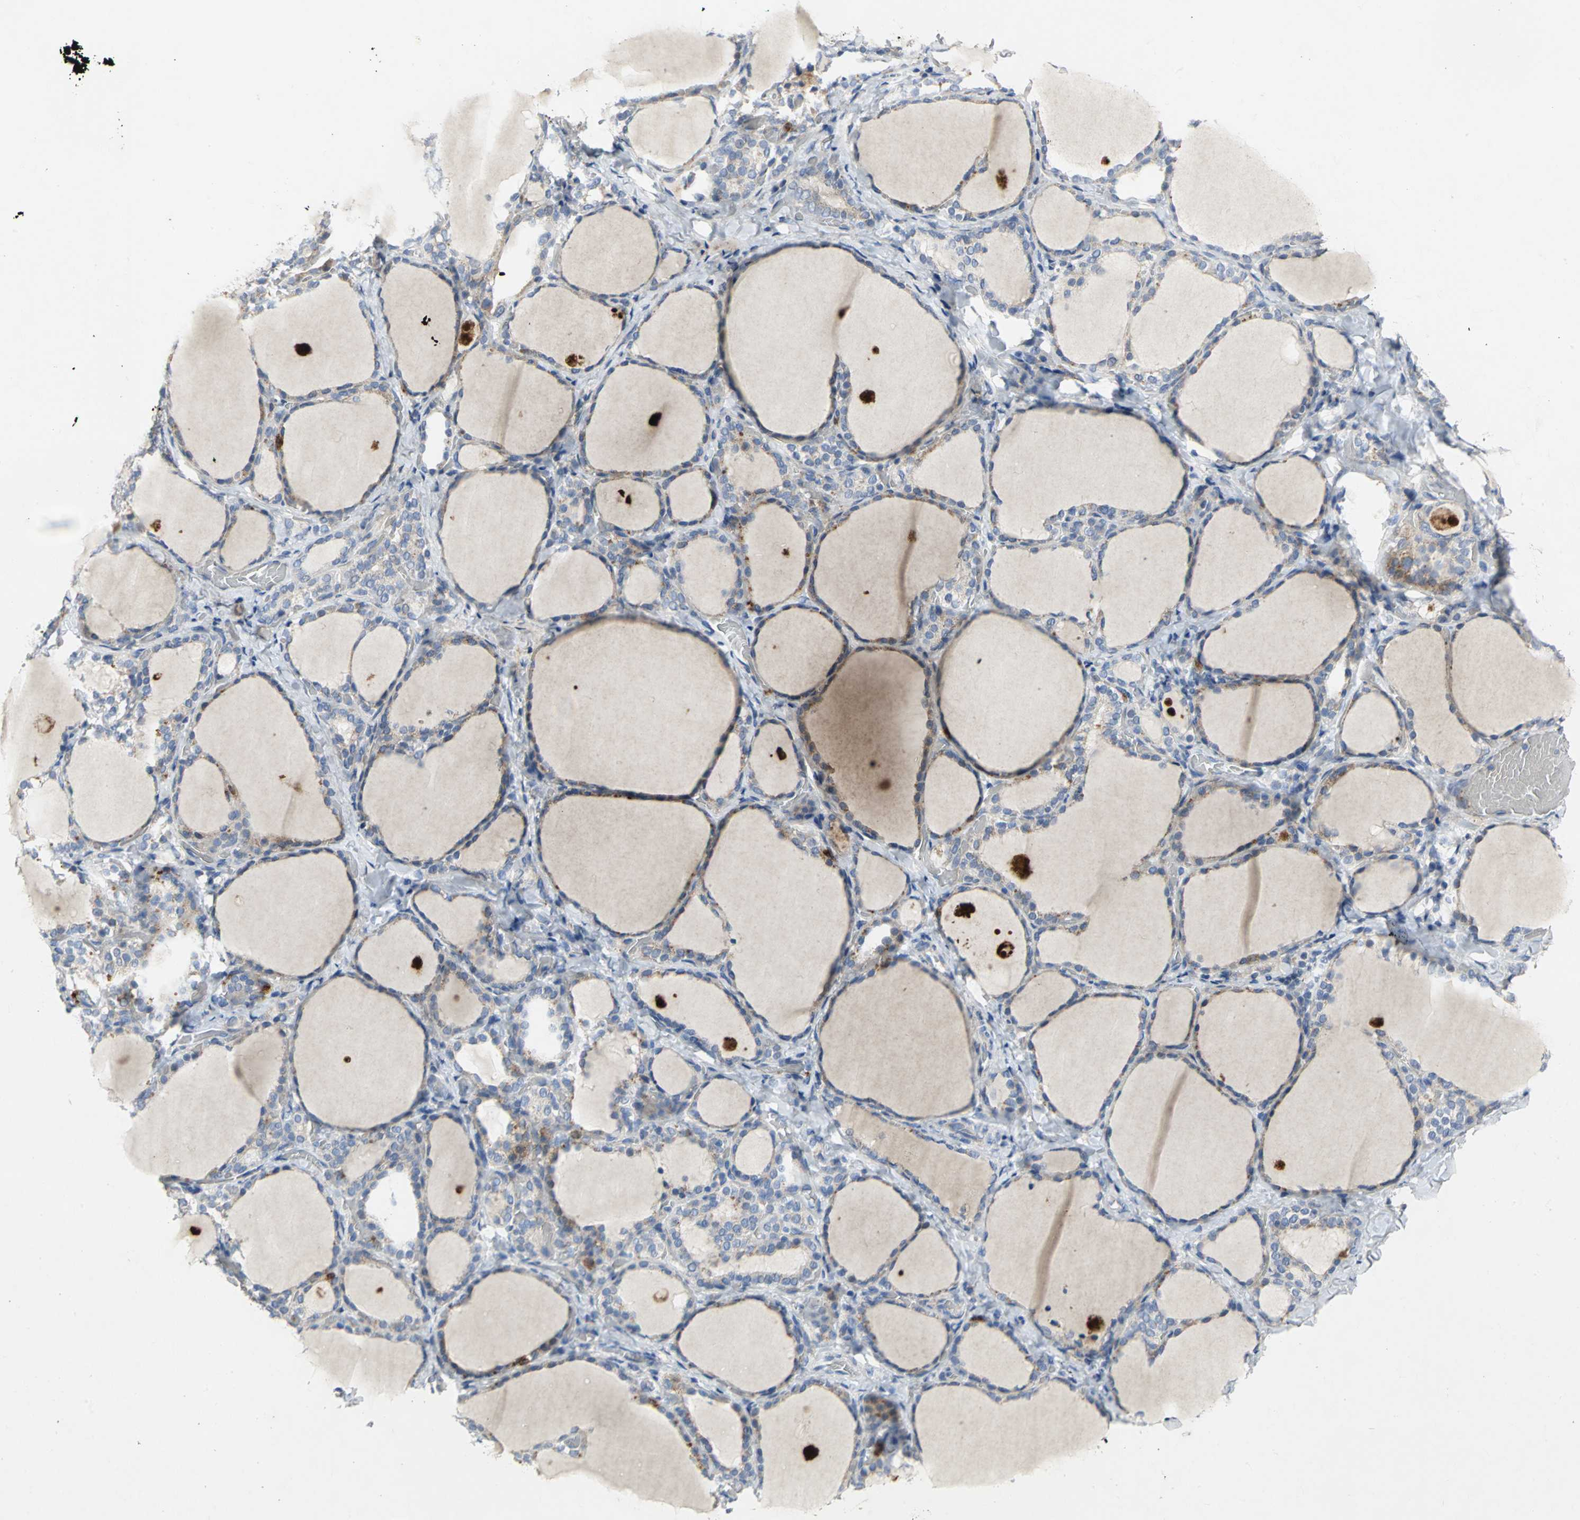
{"staining": {"intensity": "strong", "quantity": ">75%", "location": "cytoplasmic/membranous"}, "tissue": "thyroid gland", "cell_type": "Glandular cells", "image_type": "normal", "snomed": [{"axis": "morphology", "description": "Normal tissue, NOS"}, {"axis": "morphology", "description": "Papillary adenocarcinoma, NOS"}, {"axis": "topography", "description": "Thyroid gland"}], "caption": "High-magnification brightfield microscopy of normal thyroid gland stained with DAB (3,3'-diaminobenzidine) (brown) and counterstained with hematoxylin (blue). glandular cells exhibit strong cytoplasmic/membranous expression is appreciated in approximately>75% of cells. (IHC, brightfield microscopy, high magnification).", "gene": "SPPL2B", "patient": {"sex": "female", "age": 30}}